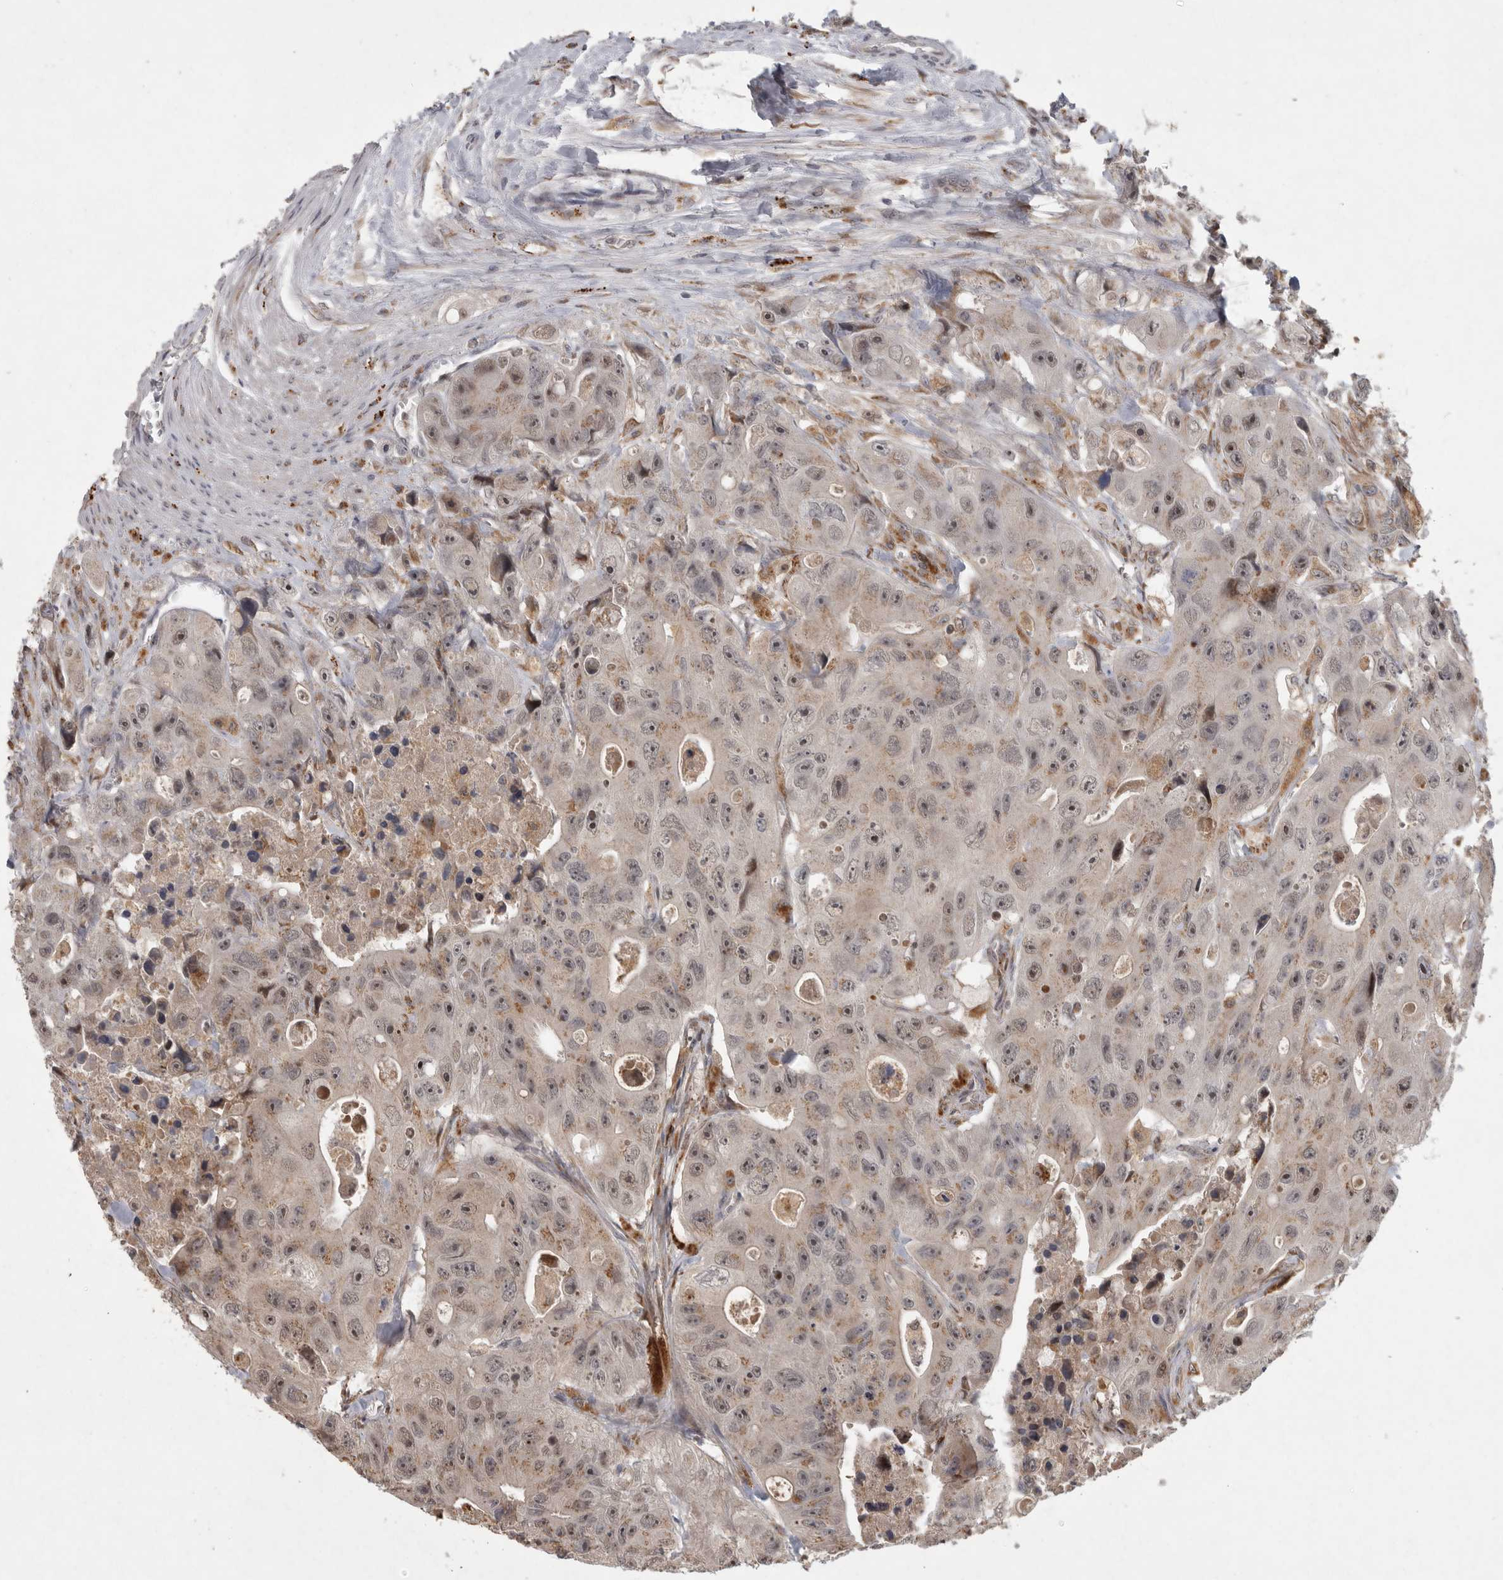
{"staining": {"intensity": "weak", "quantity": "25%-75%", "location": "cytoplasmic/membranous"}, "tissue": "colorectal cancer", "cell_type": "Tumor cells", "image_type": "cancer", "snomed": [{"axis": "morphology", "description": "Adenocarcinoma, NOS"}, {"axis": "topography", "description": "Colon"}], "caption": "Immunohistochemical staining of human colorectal adenocarcinoma shows low levels of weak cytoplasmic/membranous protein expression in about 25%-75% of tumor cells. The staining was performed using DAB, with brown indicating positive protein expression. Nuclei are stained blue with hematoxylin.", "gene": "MAN2A1", "patient": {"sex": "female", "age": 46}}